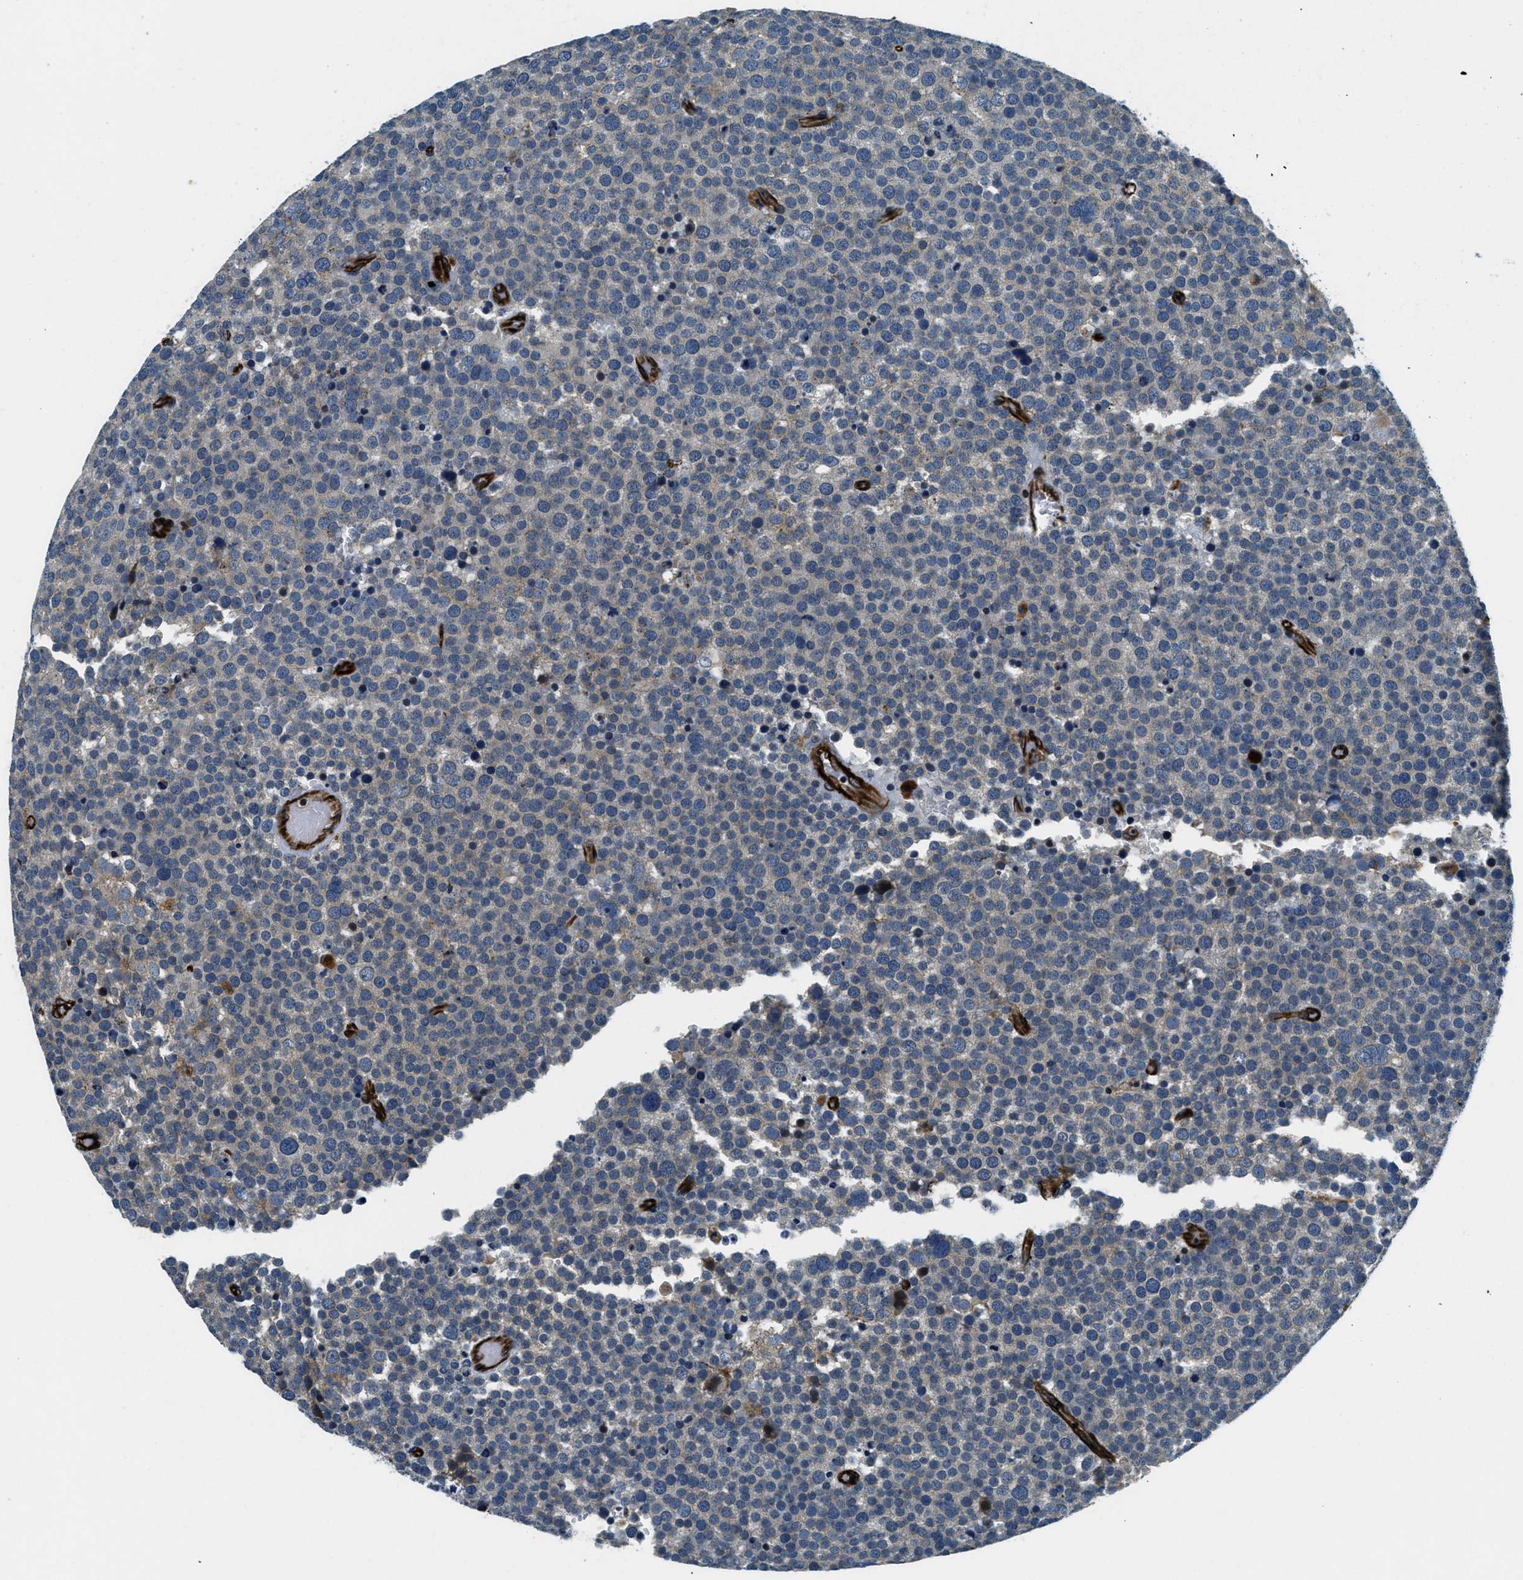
{"staining": {"intensity": "negative", "quantity": "none", "location": "none"}, "tissue": "testis cancer", "cell_type": "Tumor cells", "image_type": "cancer", "snomed": [{"axis": "morphology", "description": "Normal tissue, NOS"}, {"axis": "morphology", "description": "Seminoma, NOS"}, {"axis": "topography", "description": "Testis"}], "caption": "An image of testis cancer (seminoma) stained for a protein exhibits no brown staining in tumor cells.", "gene": "GNS", "patient": {"sex": "male", "age": 71}}